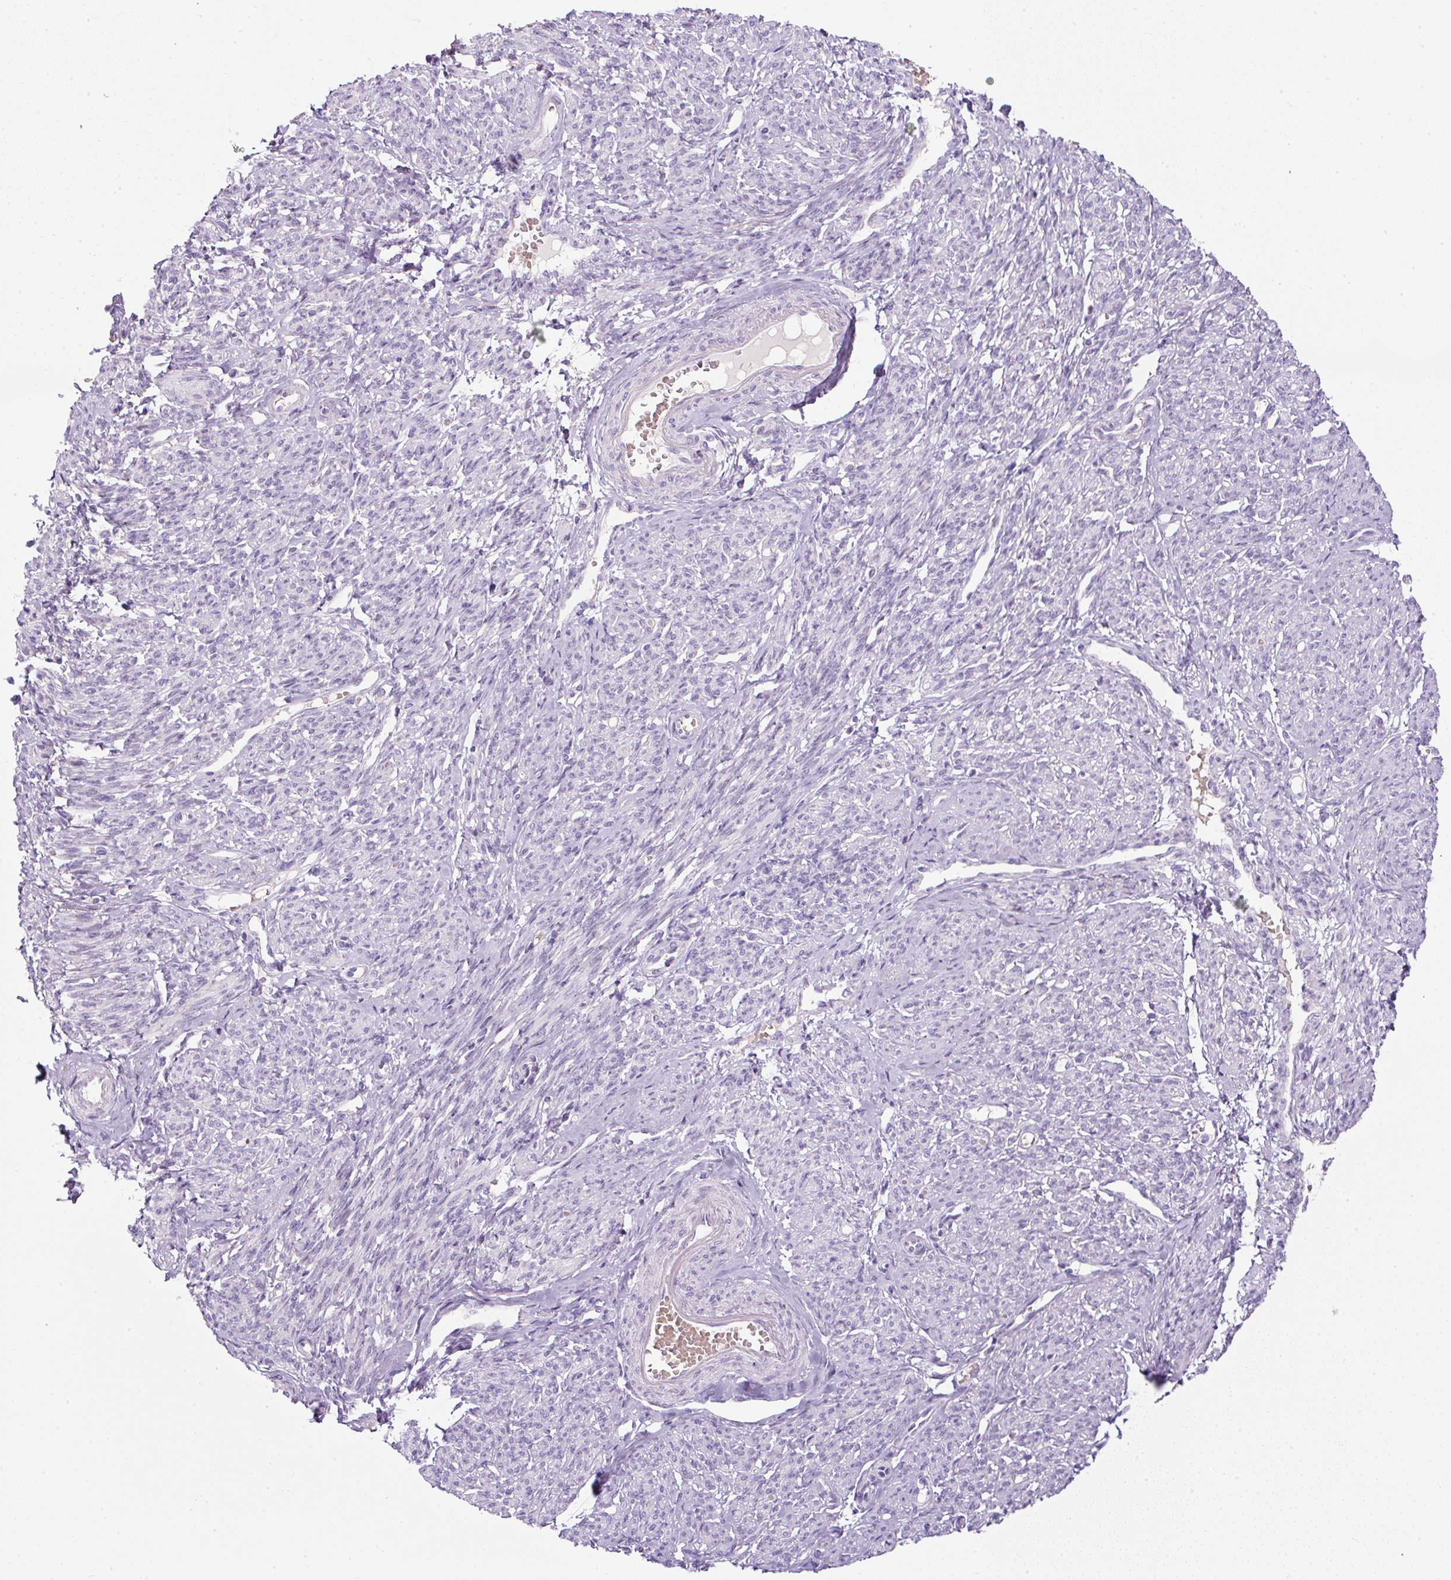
{"staining": {"intensity": "negative", "quantity": "none", "location": "none"}, "tissue": "smooth muscle", "cell_type": "Smooth muscle cells", "image_type": "normal", "snomed": [{"axis": "morphology", "description": "Normal tissue, NOS"}, {"axis": "topography", "description": "Smooth muscle"}], "caption": "Normal smooth muscle was stained to show a protein in brown. There is no significant staining in smooth muscle cells. The staining was performed using DAB to visualize the protein expression in brown, while the nuclei were stained in blue with hematoxylin (Magnification: 20x).", "gene": "FGFBP3", "patient": {"sex": "female", "age": 65}}